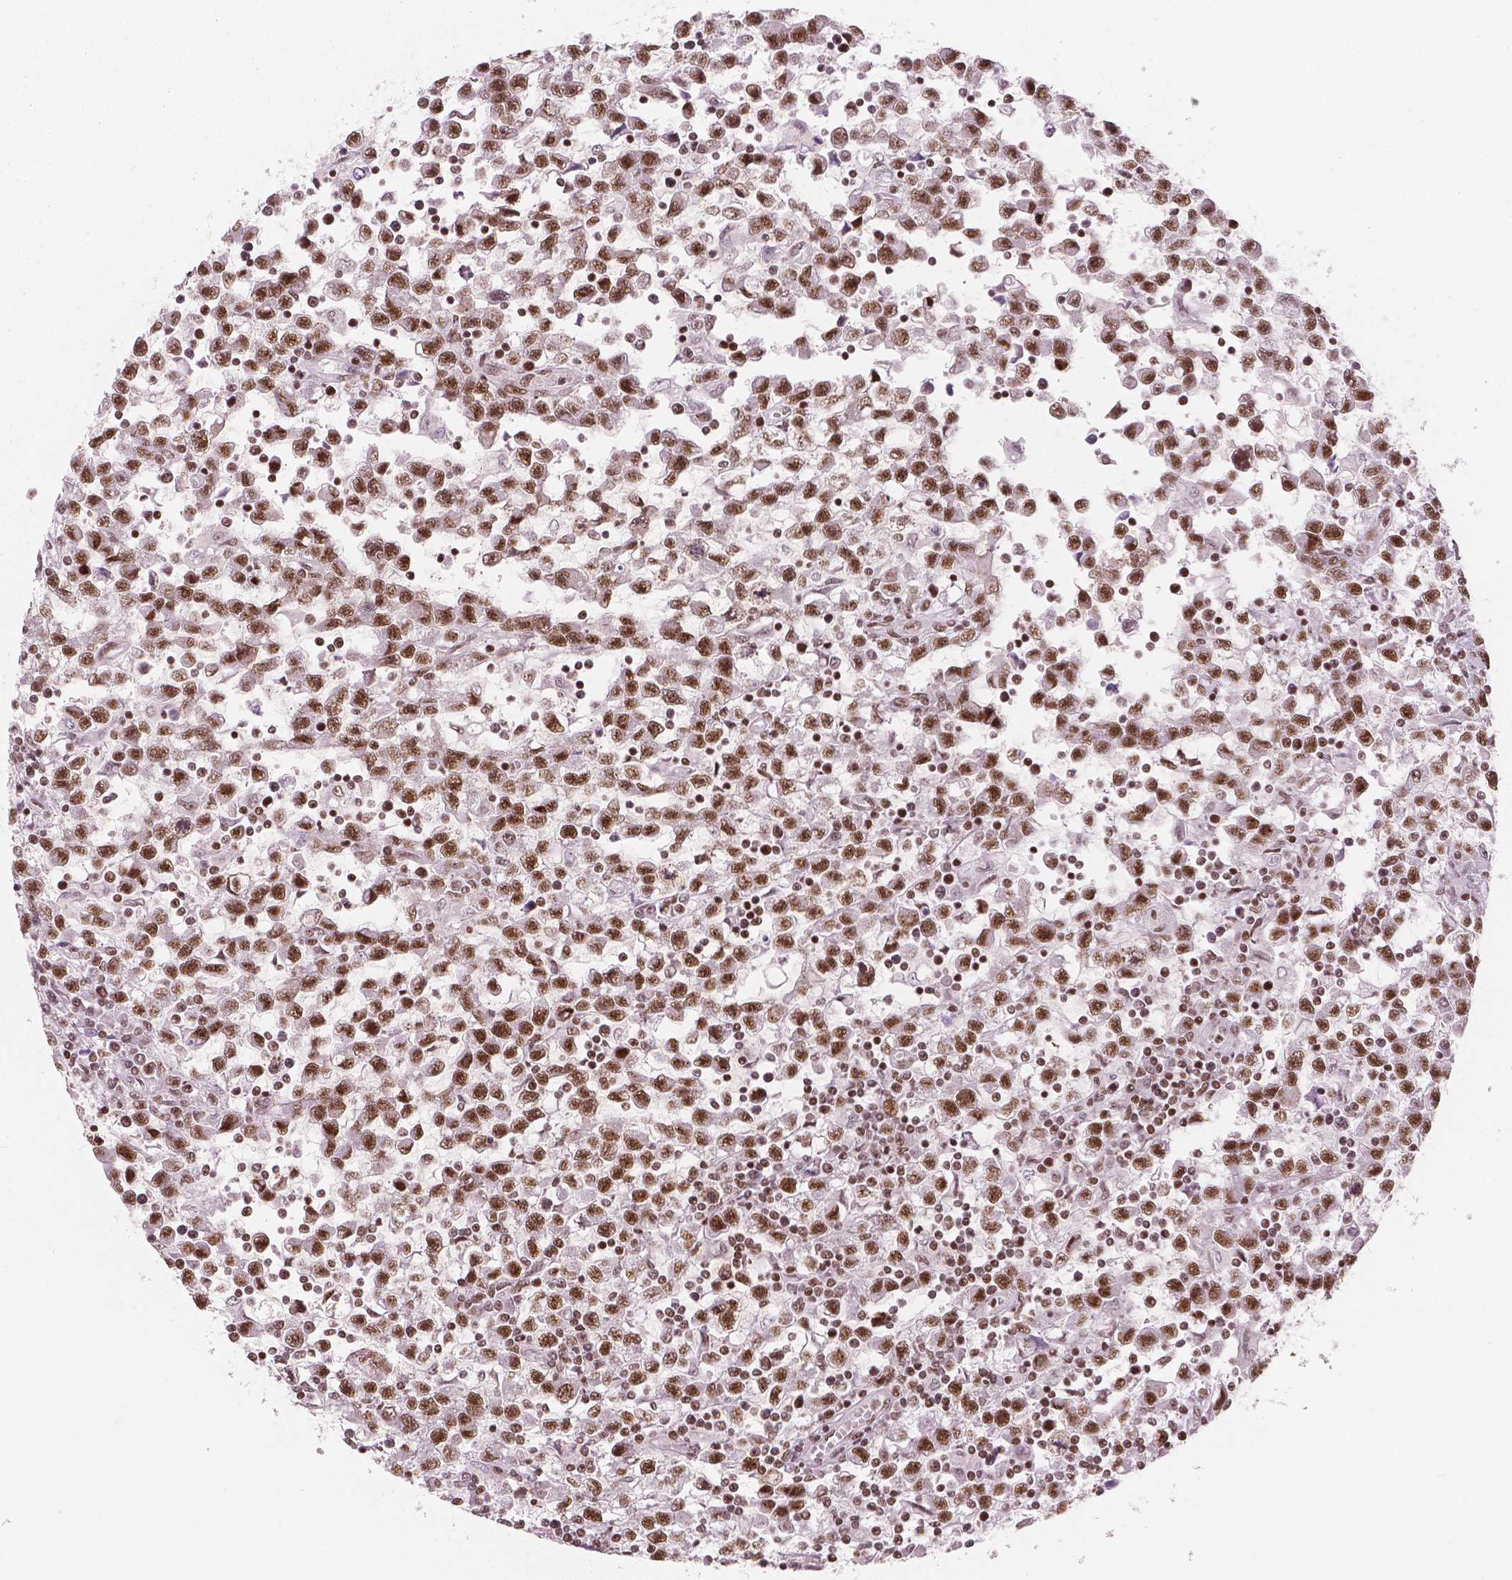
{"staining": {"intensity": "strong", "quantity": ">75%", "location": "nuclear"}, "tissue": "testis cancer", "cell_type": "Tumor cells", "image_type": "cancer", "snomed": [{"axis": "morphology", "description": "Seminoma, NOS"}, {"axis": "topography", "description": "Testis"}], "caption": "Testis seminoma stained with a protein marker shows strong staining in tumor cells.", "gene": "BRD4", "patient": {"sex": "male", "age": 31}}